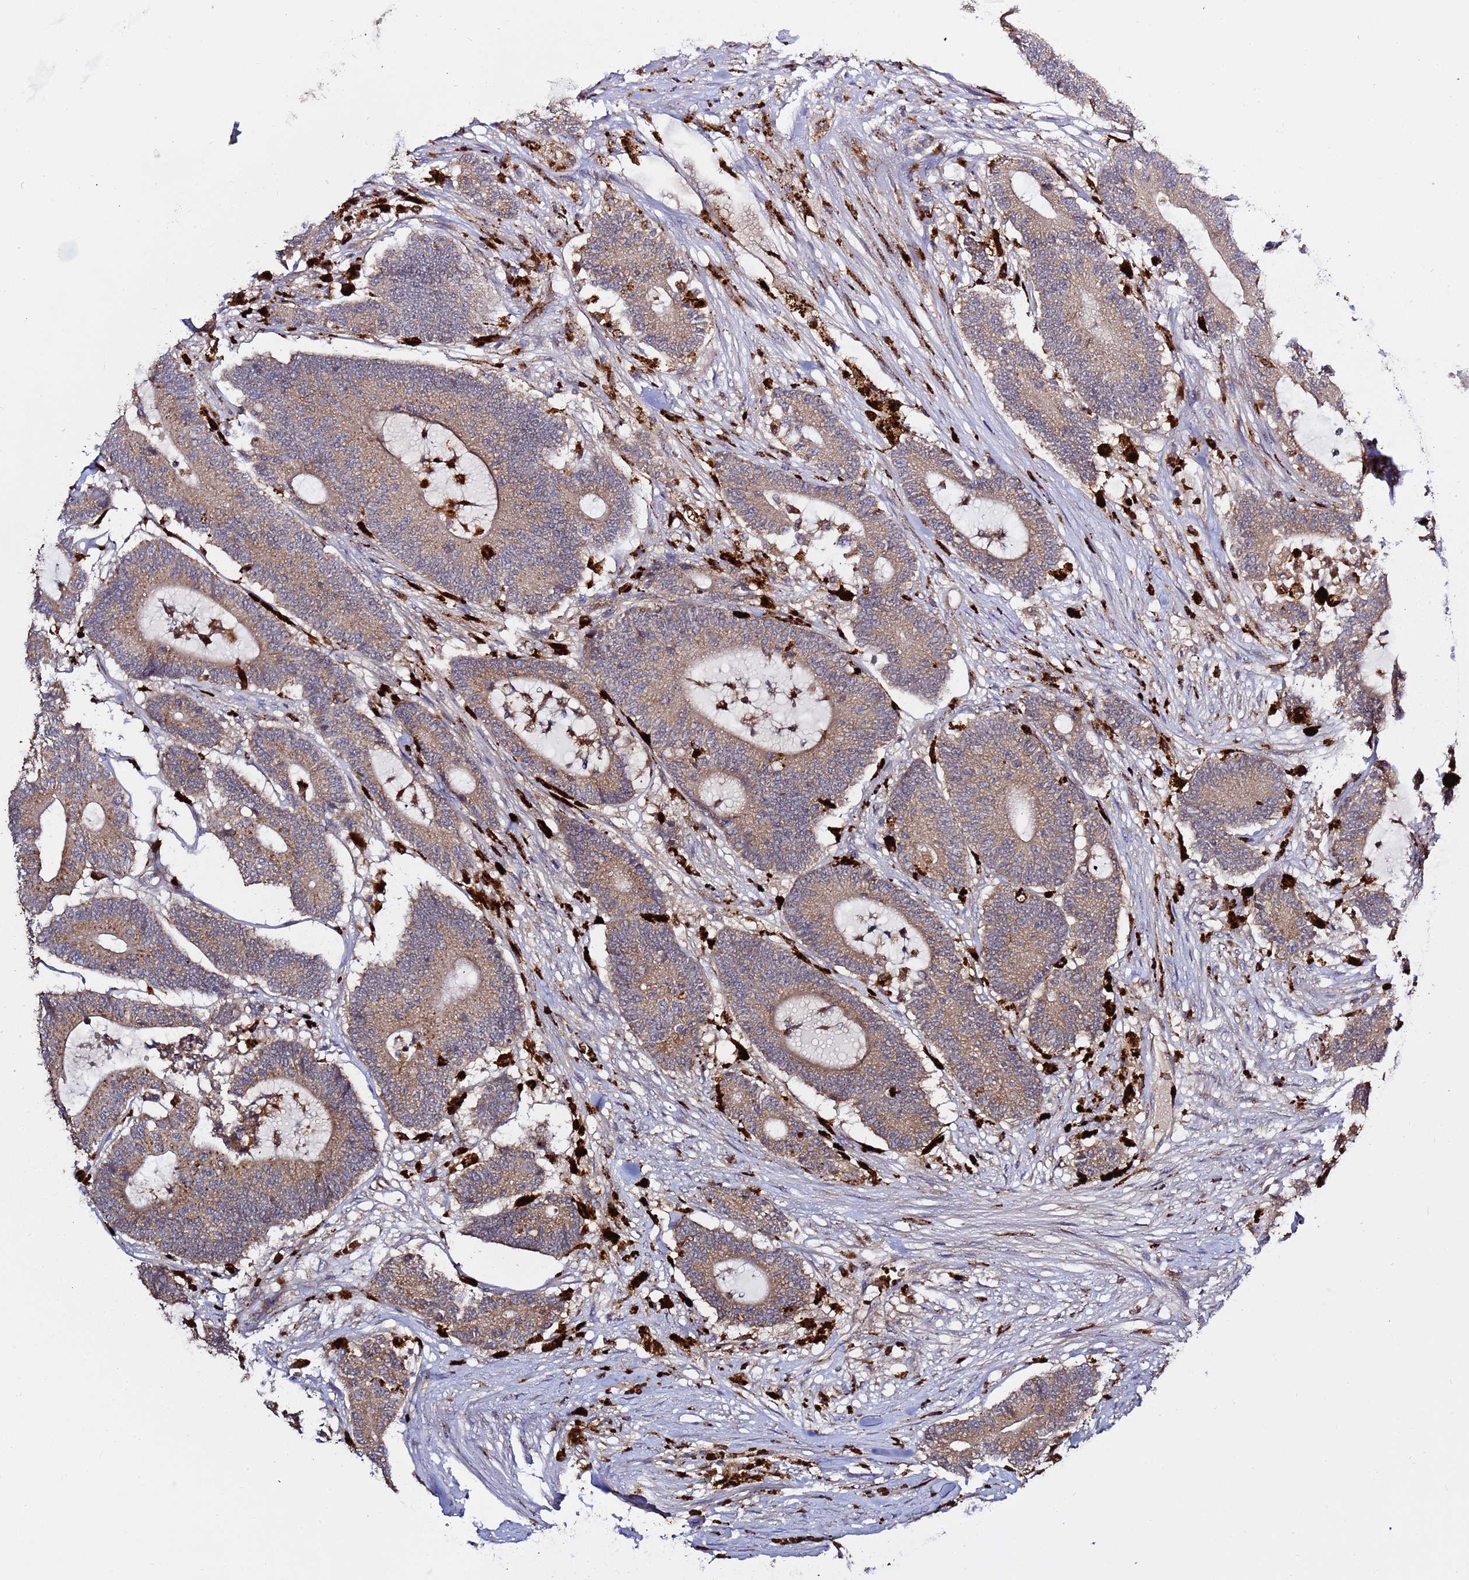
{"staining": {"intensity": "moderate", "quantity": ">75%", "location": "cytoplasmic/membranous"}, "tissue": "colorectal cancer", "cell_type": "Tumor cells", "image_type": "cancer", "snomed": [{"axis": "morphology", "description": "Adenocarcinoma, NOS"}, {"axis": "topography", "description": "Colon"}], "caption": "Immunohistochemistry (IHC) of human colorectal adenocarcinoma demonstrates medium levels of moderate cytoplasmic/membranous expression in about >75% of tumor cells.", "gene": "VPS36", "patient": {"sex": "female", "age": 84}}